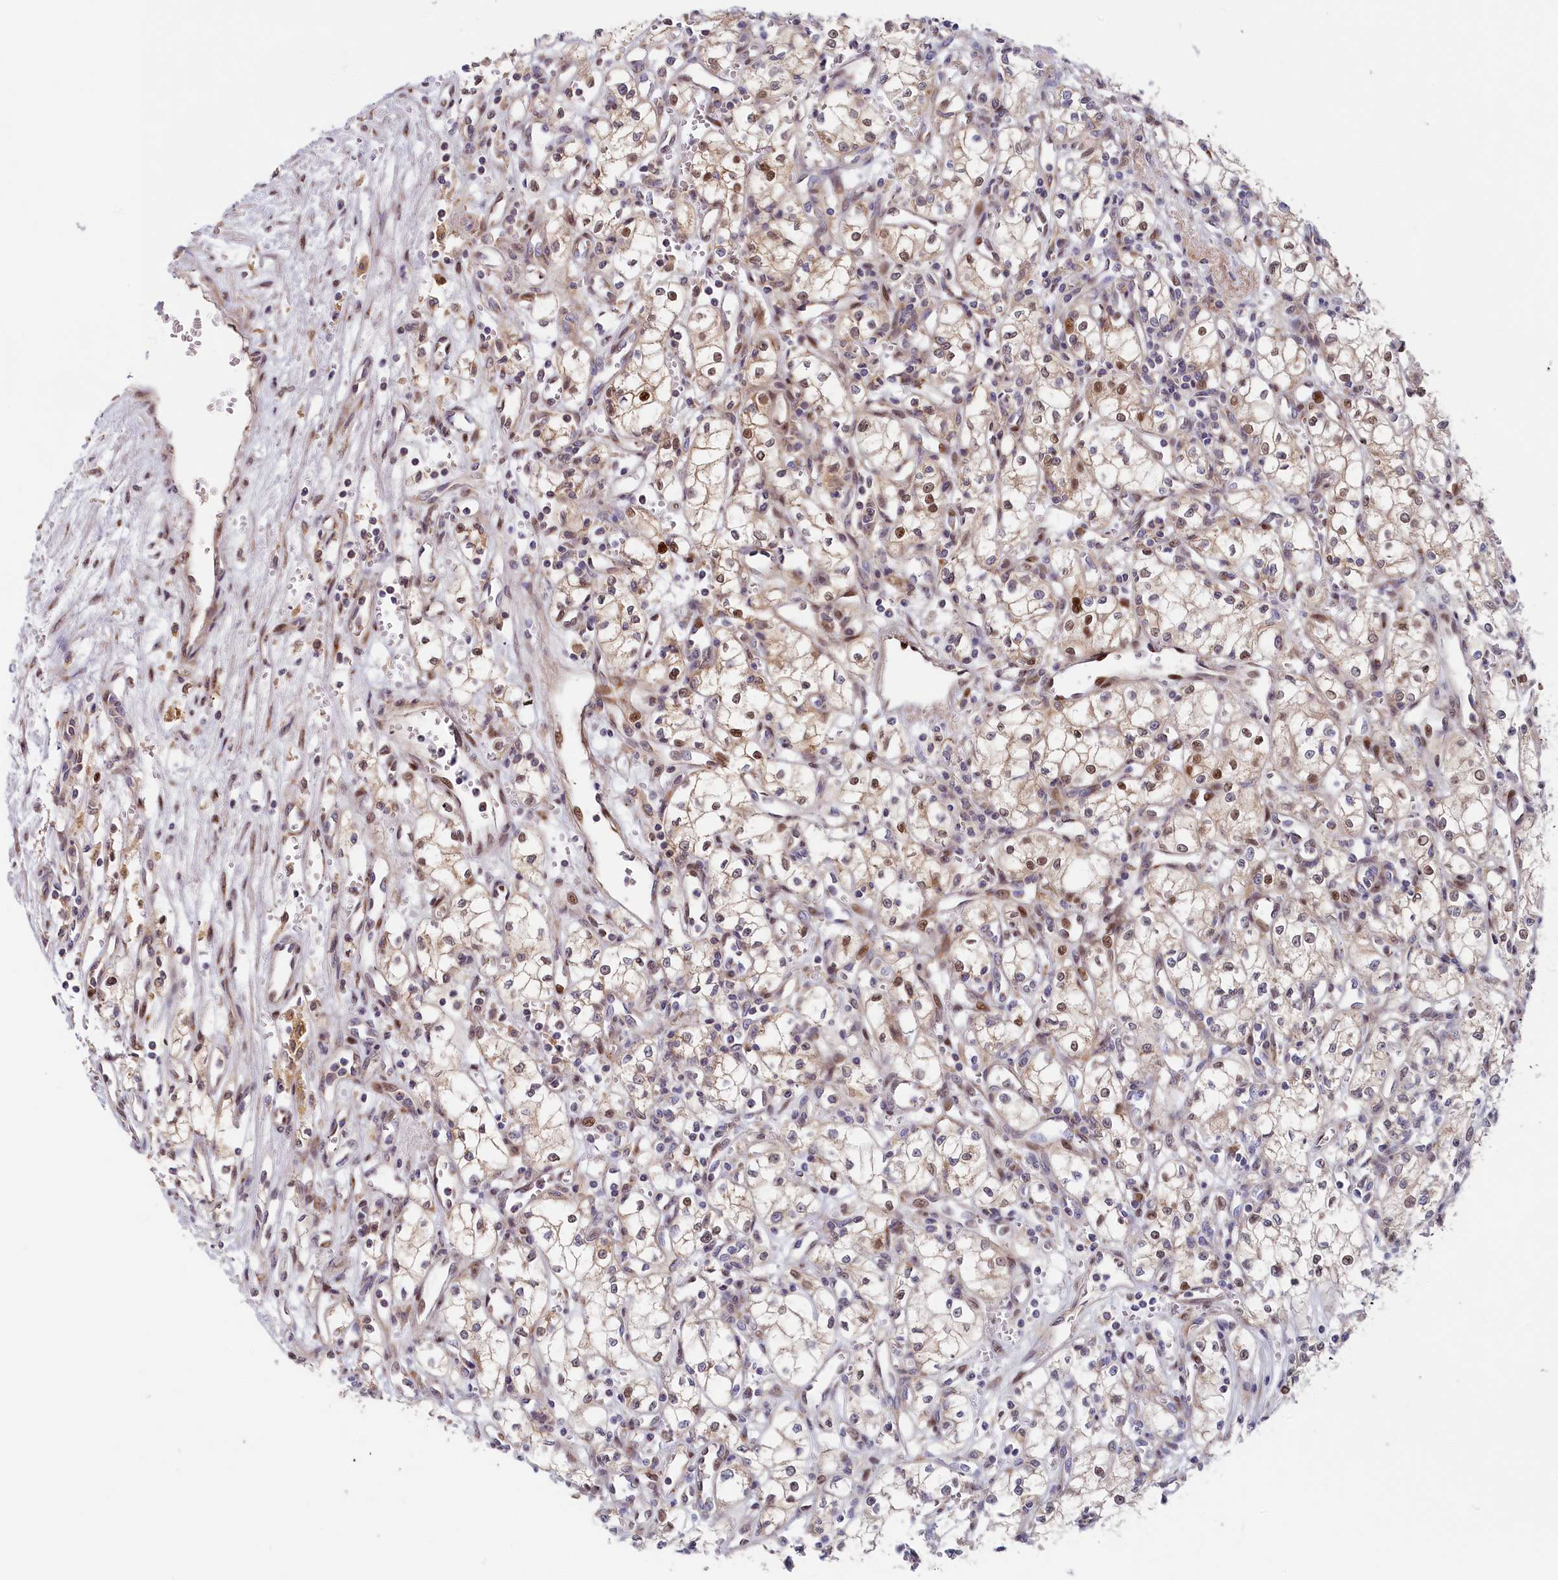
{"staining": {"intensity": "moderate", "quantity": "<25%", "location": "nuclear"}, "tissue": "renal cancer", "cell_type": "Tumor cells", "image_type": "cancer", "snomed": [{"axis": "morphology", "description": "Adenocarcinoma, NOS"}, {"axis": "topography", "description": "Kidney"}], "caption": "Protein expression analysis of human renal cancer reveals moderate nuclear expression in about <25% of tumor cells.", "gene": "CHST12", "patient": {"sex": "male", "age": 59}}